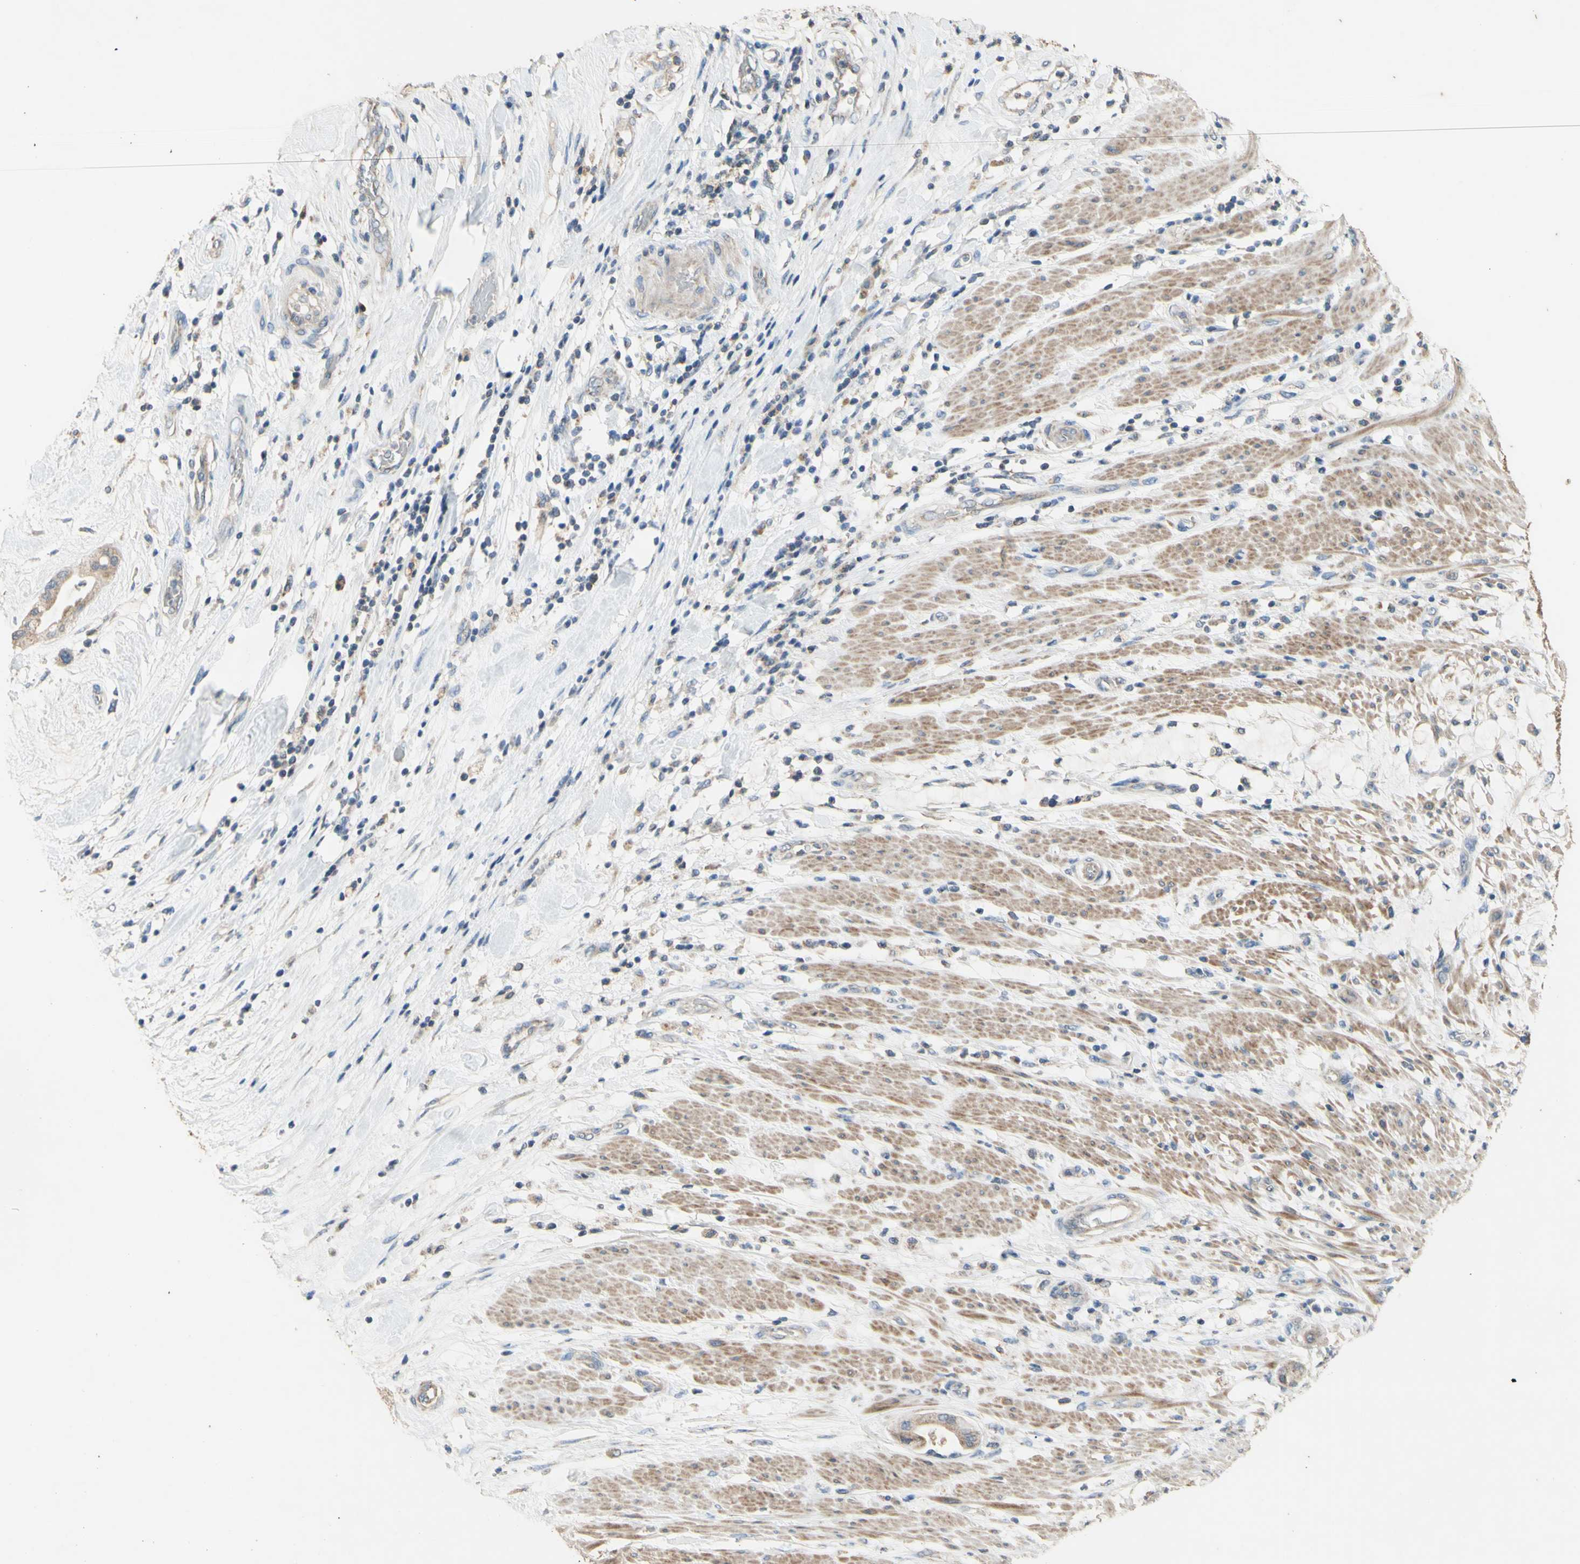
{"staining": {"intensity": "moderate", "quantity": "25%-75%", "location": "cytoplasmic/membranous"}, "tissue": "pancreatic cancer", "cell_type": "Tumor cells", "image_type": "cancer", "snomed": [{"axis": "morphology", "description": "Adenocarcinoma, NOS"}, {"axis": "morphology", "description": "Adenocarcinoma, metastatic, NOS"}, {"axis": "topography", "description": "Lymph node"}, {"axis": "topography", "description": "Pancreas"}, {"axis": "topography", "description": "Duodenum"}], "caption": "Immunohistochemistry staining of adenocarcinoma (pancreatic), which shows medium levels of moderate cytoplasmic/membranous staining in about 25%-75% of tumor cells indicating moderate cytoplasmic/membranous protein expression. The staining was performed using DAB (brown) for protein detection and nuclei were counterstained in hematoxylin (blue).", "gene": "PTGIS", "patient": {"sex": "female", "age": 64}}